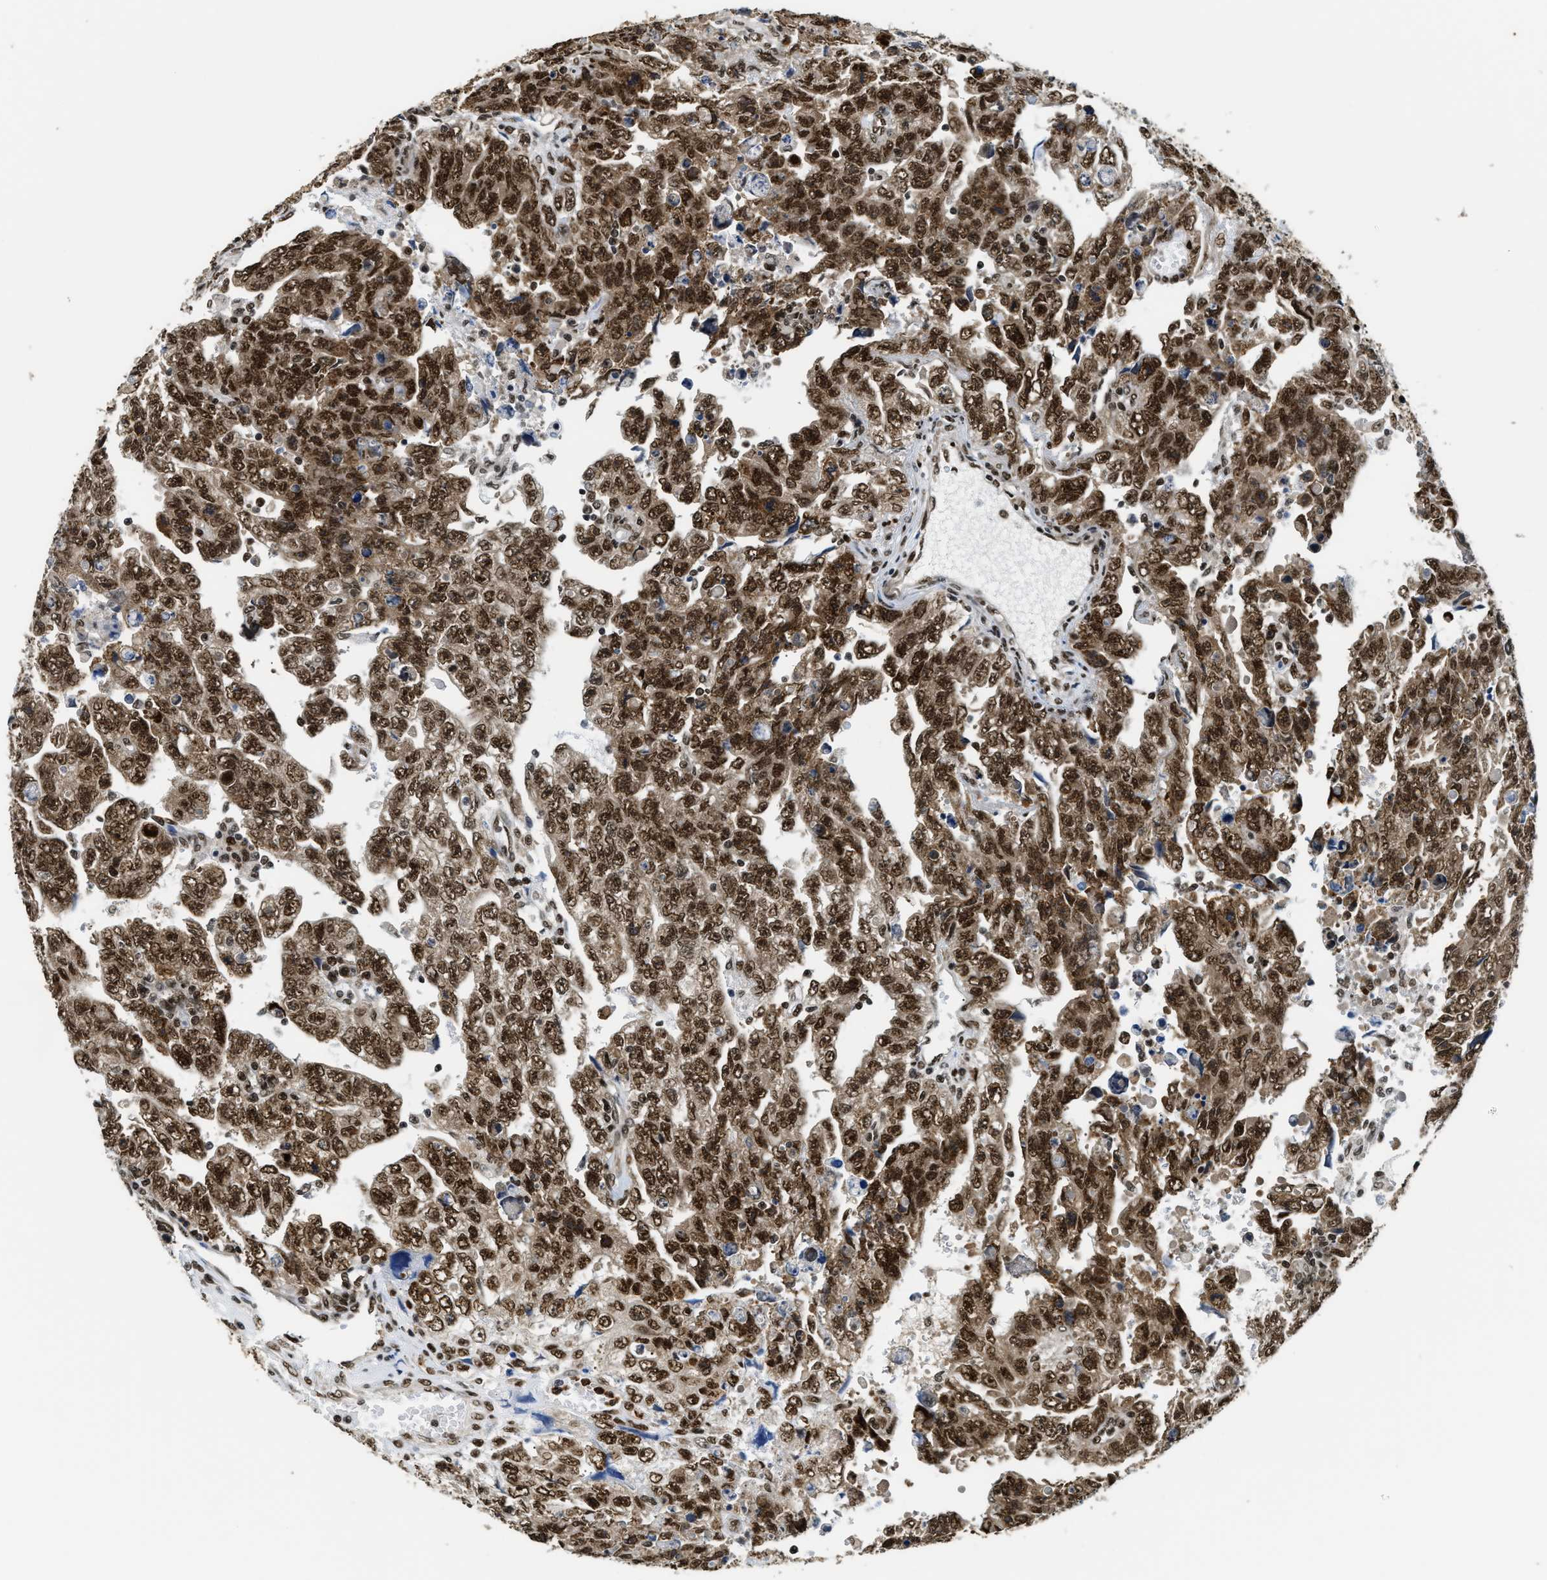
{"staining": {"intensity": "strong", "quantity": ">75%", "location": "cytoplasmic/membranous,nuclear"}, "tissue": "testis cancer", "cell_type": "Tumor cells", "image_type": "cancer", "snomed": [{"axis": "morphology", "description": "Carcinoma, Embryonal, NOS"}, {"axis": "topography", "description": "Testis"}], "caption": "Immunohistochemical staining of human testis embryonal carcinoma exhibits high levels of strong cytoplasmic/membranous and nuclear protein positivity in about >75% of tumor cells.", "gene": "CCNDBP1", "patient": {"sex": "male", "age": 28}}